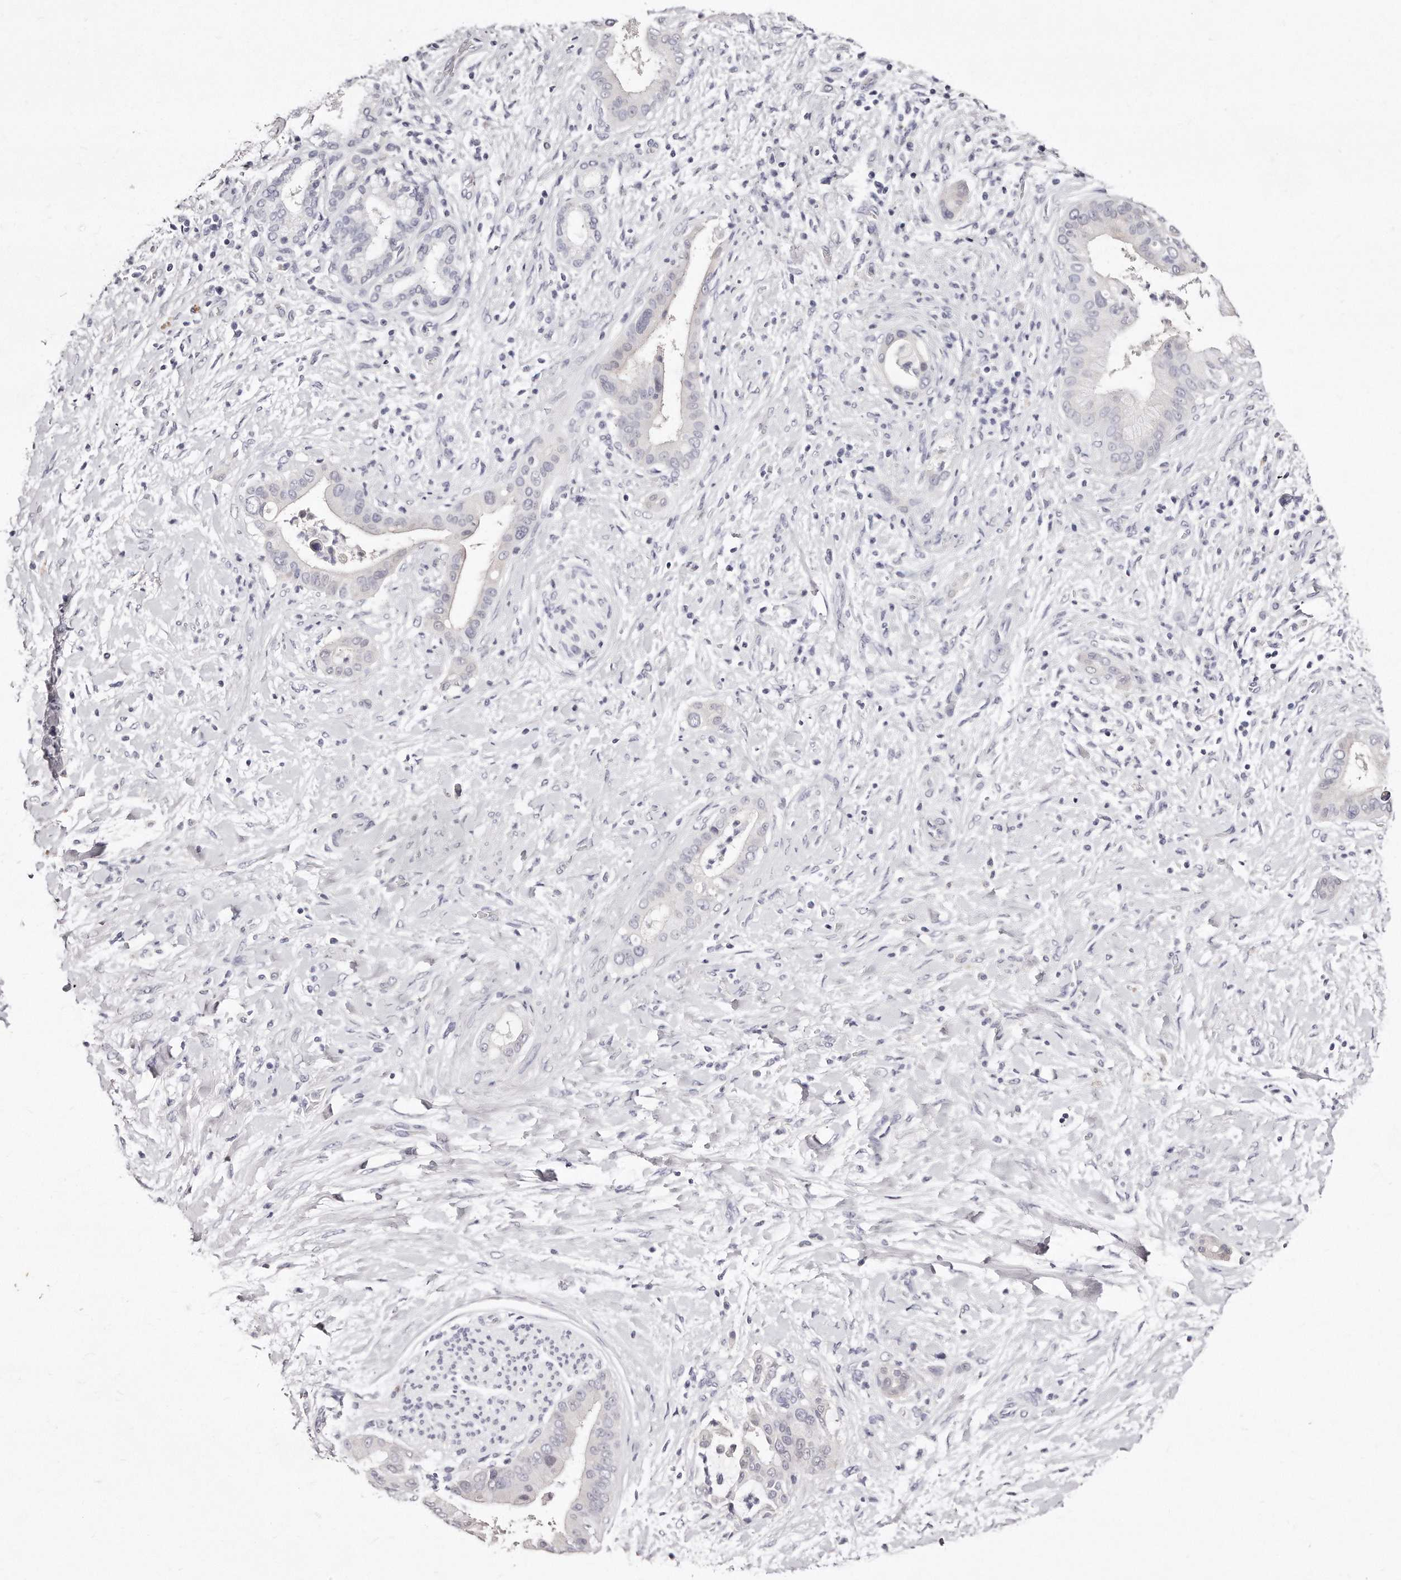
{"staining": {"intensity": "negative", "quantity": "none", "location": "none"}, "tissue": "liver cancer", "cell_type": "Tumor cells", "image_type": "cancer", "snomed": [{"axis": "morphology", "description": "Cholangiocarcinoma"}, {"axis": "topography", "description": "Liver"}], "caption": "Immunohistochemical staining of liver cholangiocarcinoma displays no significant staining in tumor cells. (DAB (3,3'-diaminobenzidine) immunohistochemistry (IHC), high magnification).", "gene": "GDA", "patient": {"sex": "female", "age": 54}}